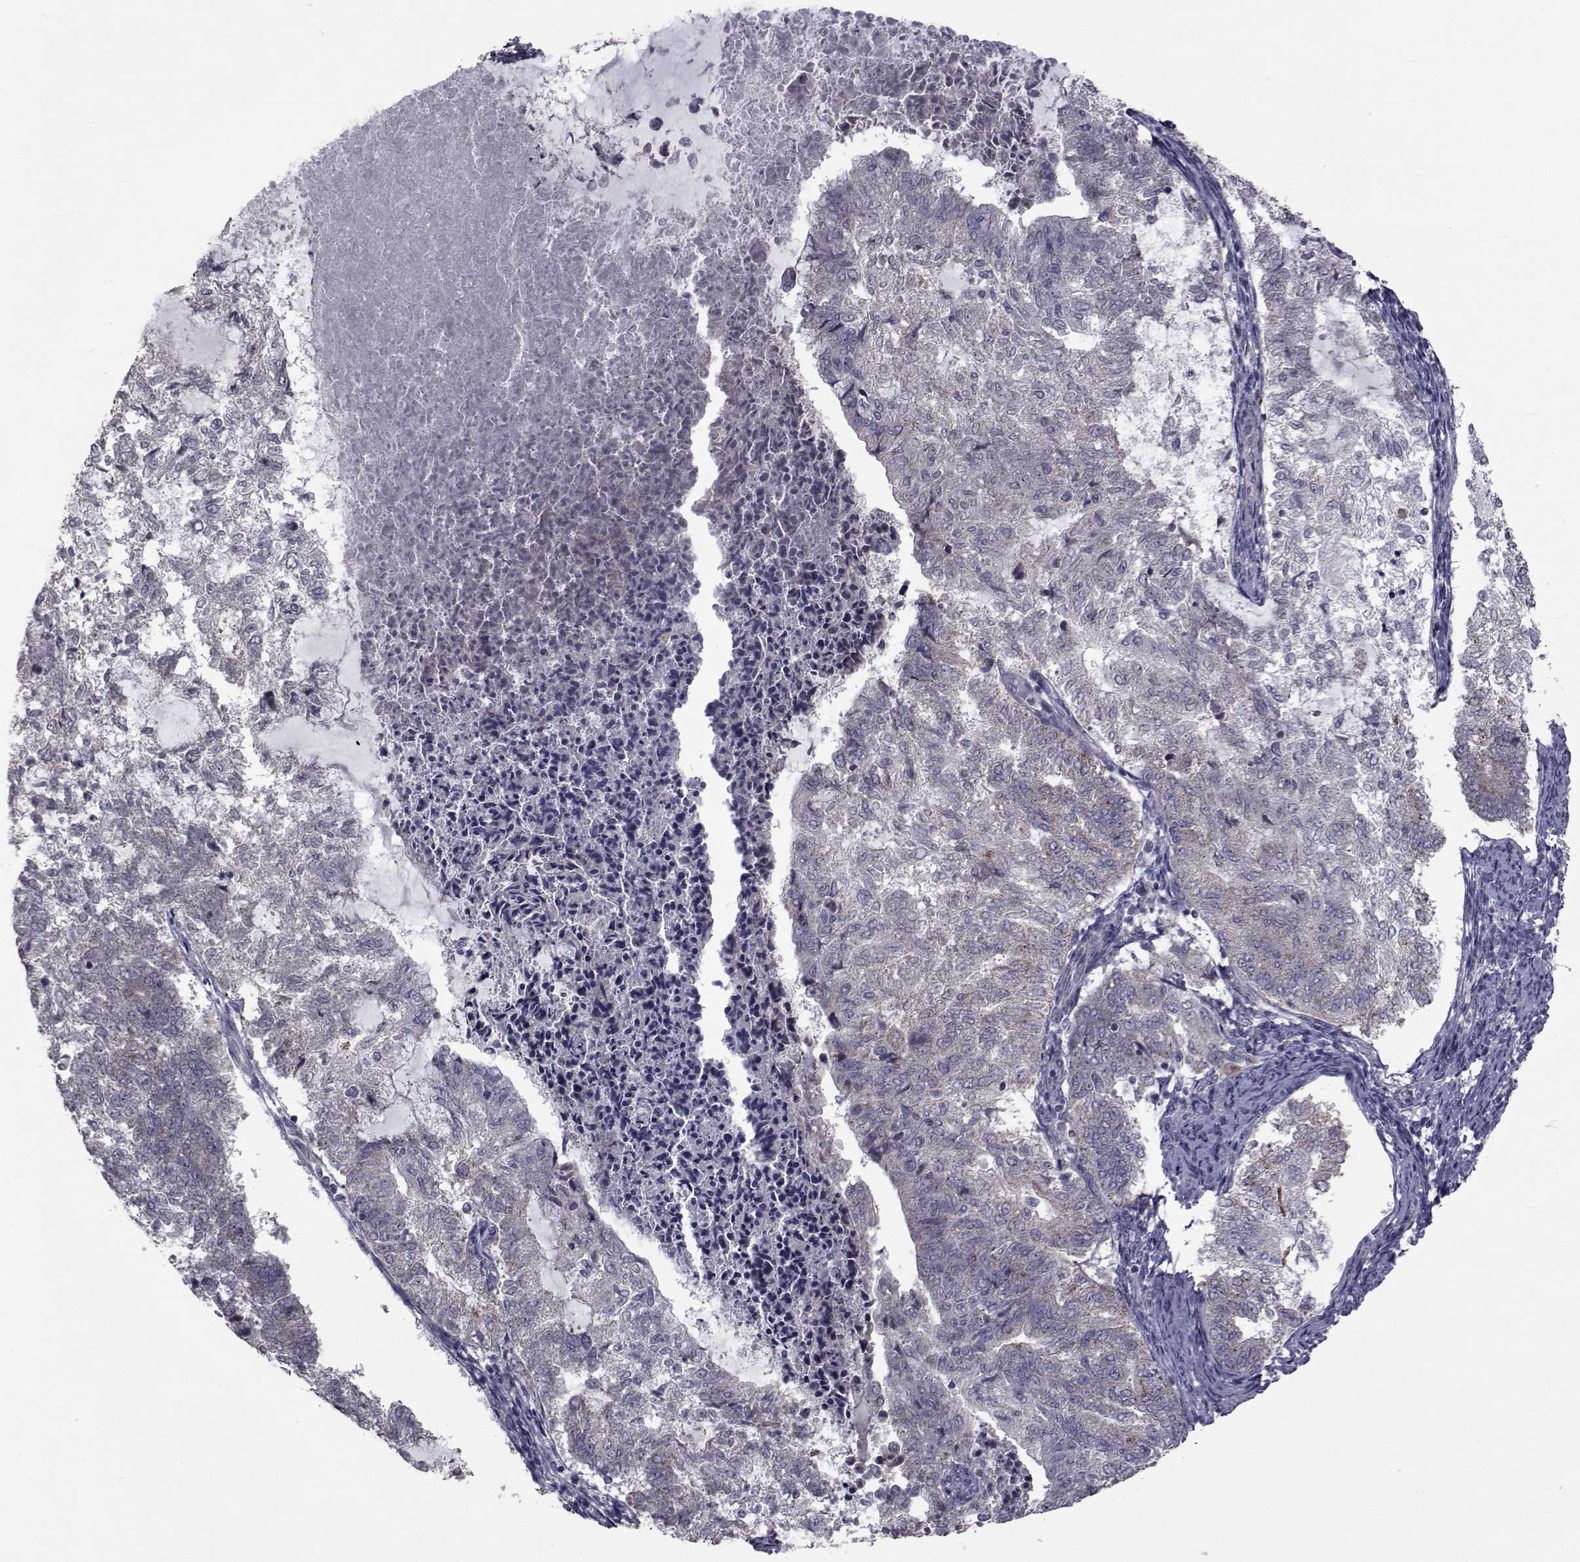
{"staining": {"intensity": "moderate", "quantity": "<25%", "location": "cytoplasmic/membranous"}, "tissue": "endometrial cancer", "cell_type": "Tumor cells", "image_type": "cancer", "snomed": [{"axis": "morphology", "description": "Adenocarcinoma, NOS"}, {"axis": "topography", "description": "Endometrium"}], "caption": "Immunohistochemistry (IHC) (DAB) staining of endometrial cancer reveals moderate cytoplasmic/membranous protein positivity in about <25% of tumor cells.", "gene": "CFAP74", "patient": {"sex": "female", "age": 65}}